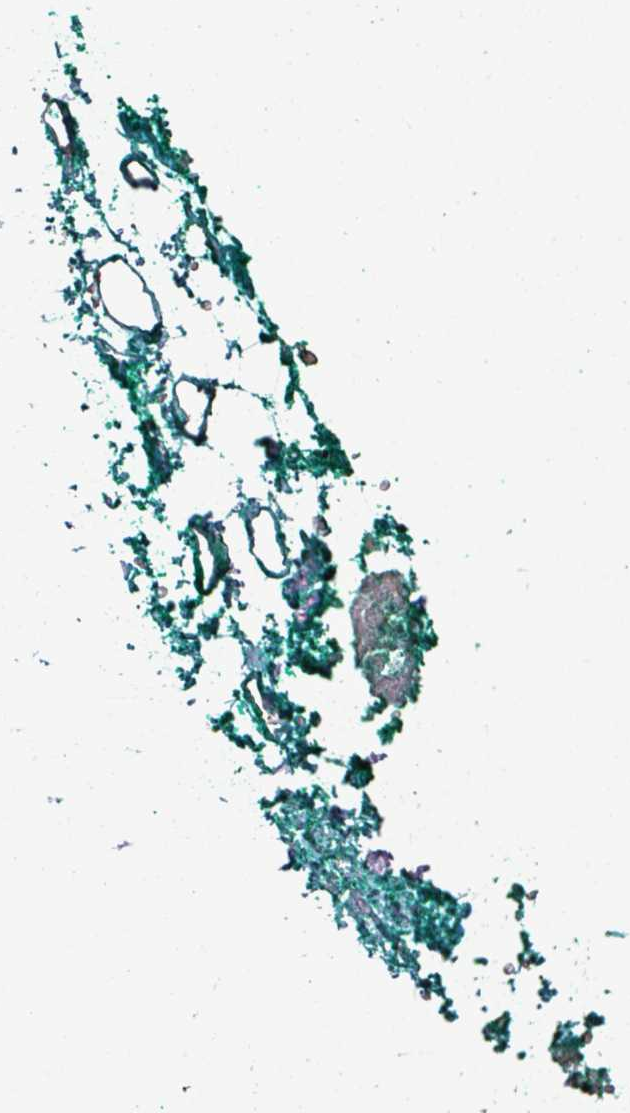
{"staining": {"intensity": "weak", "quantity": ">75%", "location": "cytoplasmic/membranous"}, "tissue": "adipose tissue", "cell_type": "Adipocytes", "image_type": "normal", "snomed": [{"axis": "morphology", "description": "Normal tissue, NOS"}, {"axis": "morphology", "description": "Adenocarcinoma, High grade"}, {"axis": "topography", "description": "Prostate"}, {"axis": "topography", "description": "Peripheral nerve tissue"}], "caption": "Weak cytoplasmic/membranous positivity is present in approximately >75% of adipocytes in benign adipose tissue. (DAB (3,3'-diaminobenzidine) = brown stain, brightfield microscopy at high magnification).", "gene": "SIRPB2", "patient": {"sex": "male", "age": 68}}